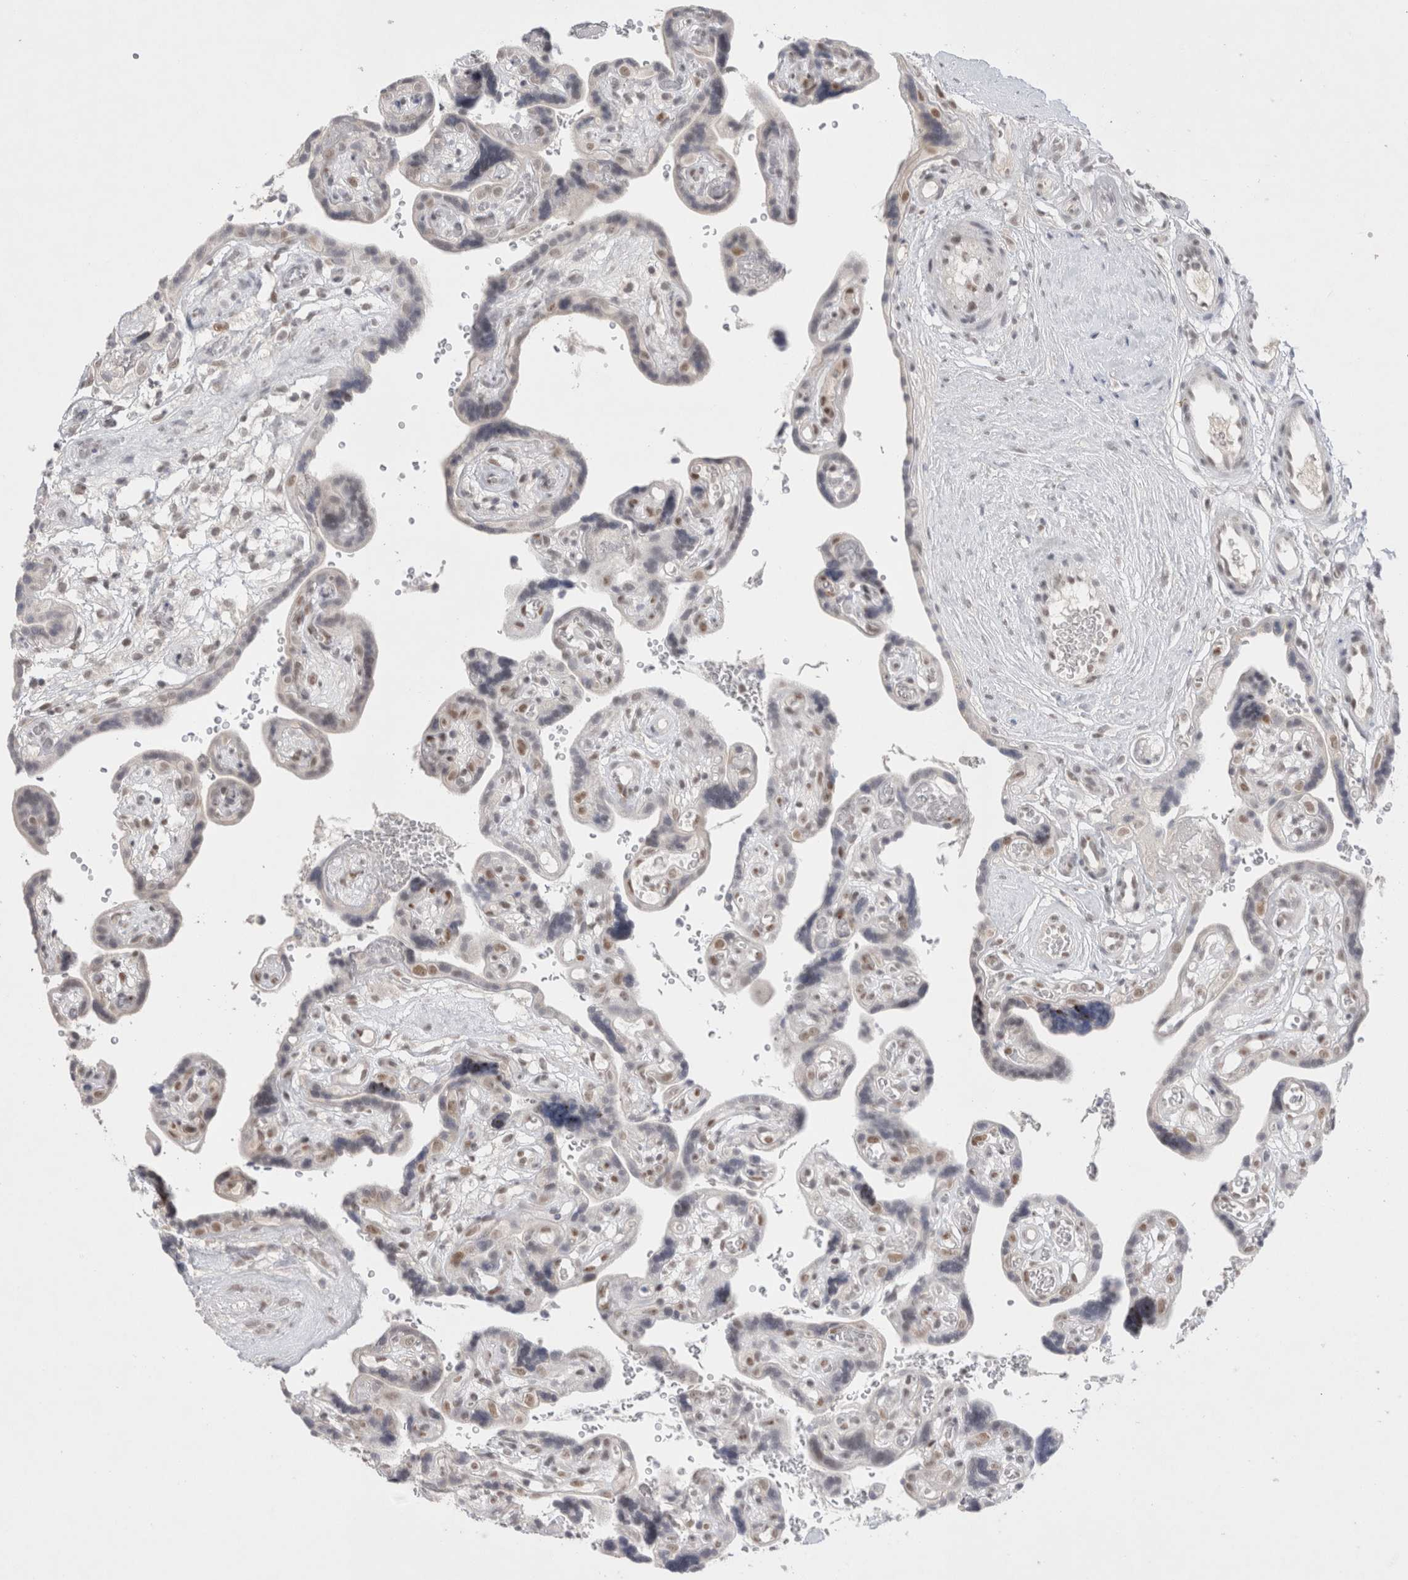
{"staining": {"intensity": "moderate", "quantity": ">75%", "location": "nuclear"}, "tissue": "placenta", "cell_type": "Decidual cells", "image_type": "normal", "snomed": [{"axis": "morphology", "description": "Normal tissue, NOS"}, {"axis": "topography", "description": "Placenta"}], "caption": "There is medium levels of moderate nuclear positivity in decidual cells of benign placenta, as demonstrated by immunohistochemical staining (brown color).", "gene": "RECQL4", "patient": {"sex": "female", "age": 30}}